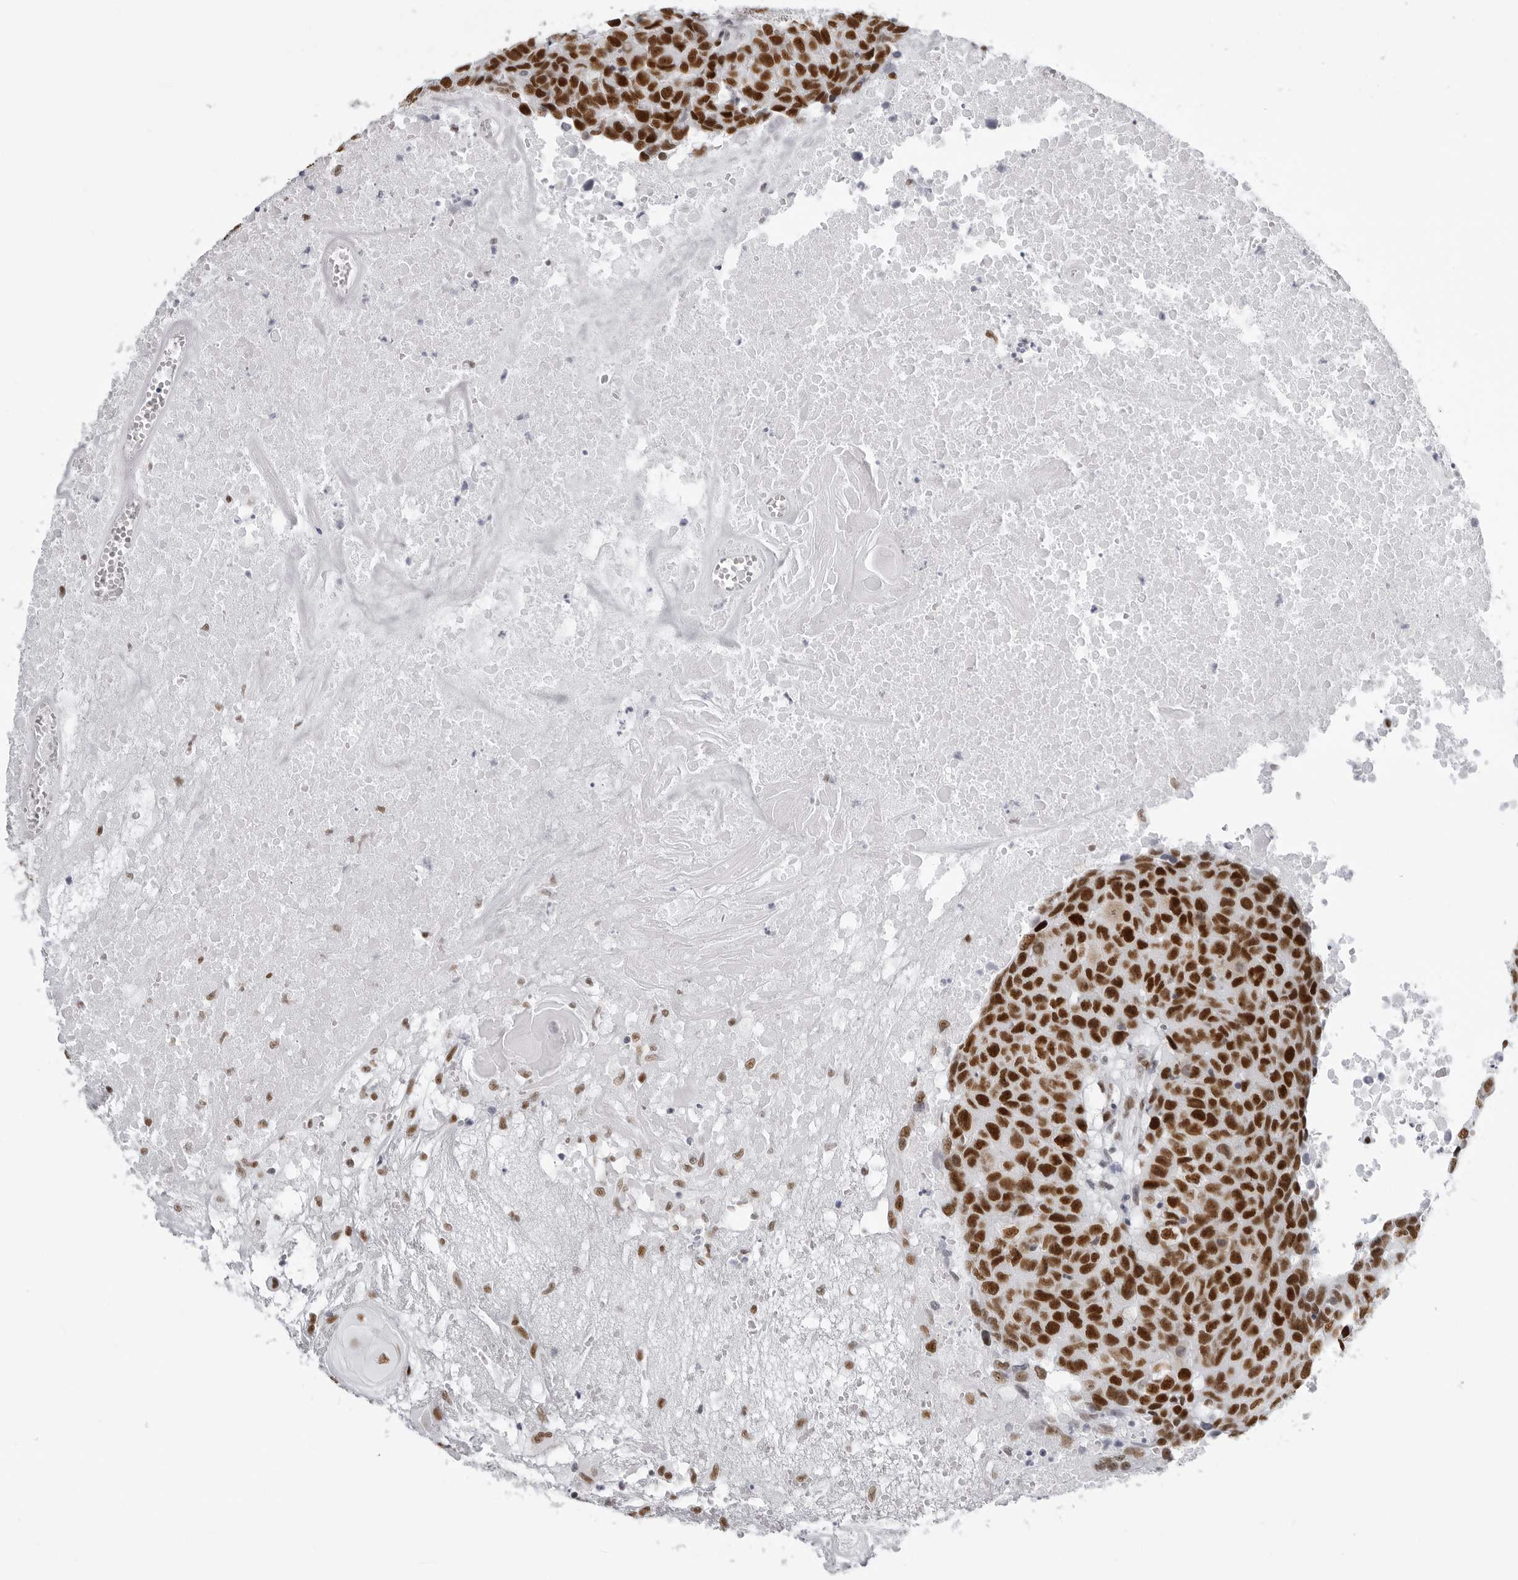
{"staining": {"intensity": "strong", "quantity": ">75%", "location": "nuclear"}, "tissue": "head and neck cancer", "cell_type": "Tumor cells", "image_type": "cancer", "snomed": [{"axis": "morphology", "description": "Squamous cell carcinoma, NOS"}, {"axis": "topography", "description": "Head-Neck"}], "caption": "Tumor cells reveal high levels of strong nuclear positivity in about >75% of cells in human head and neck squamous cell carcinoma.", "gene": "IRF2BP2", "patient": {"sex": "male", "age": 66}}